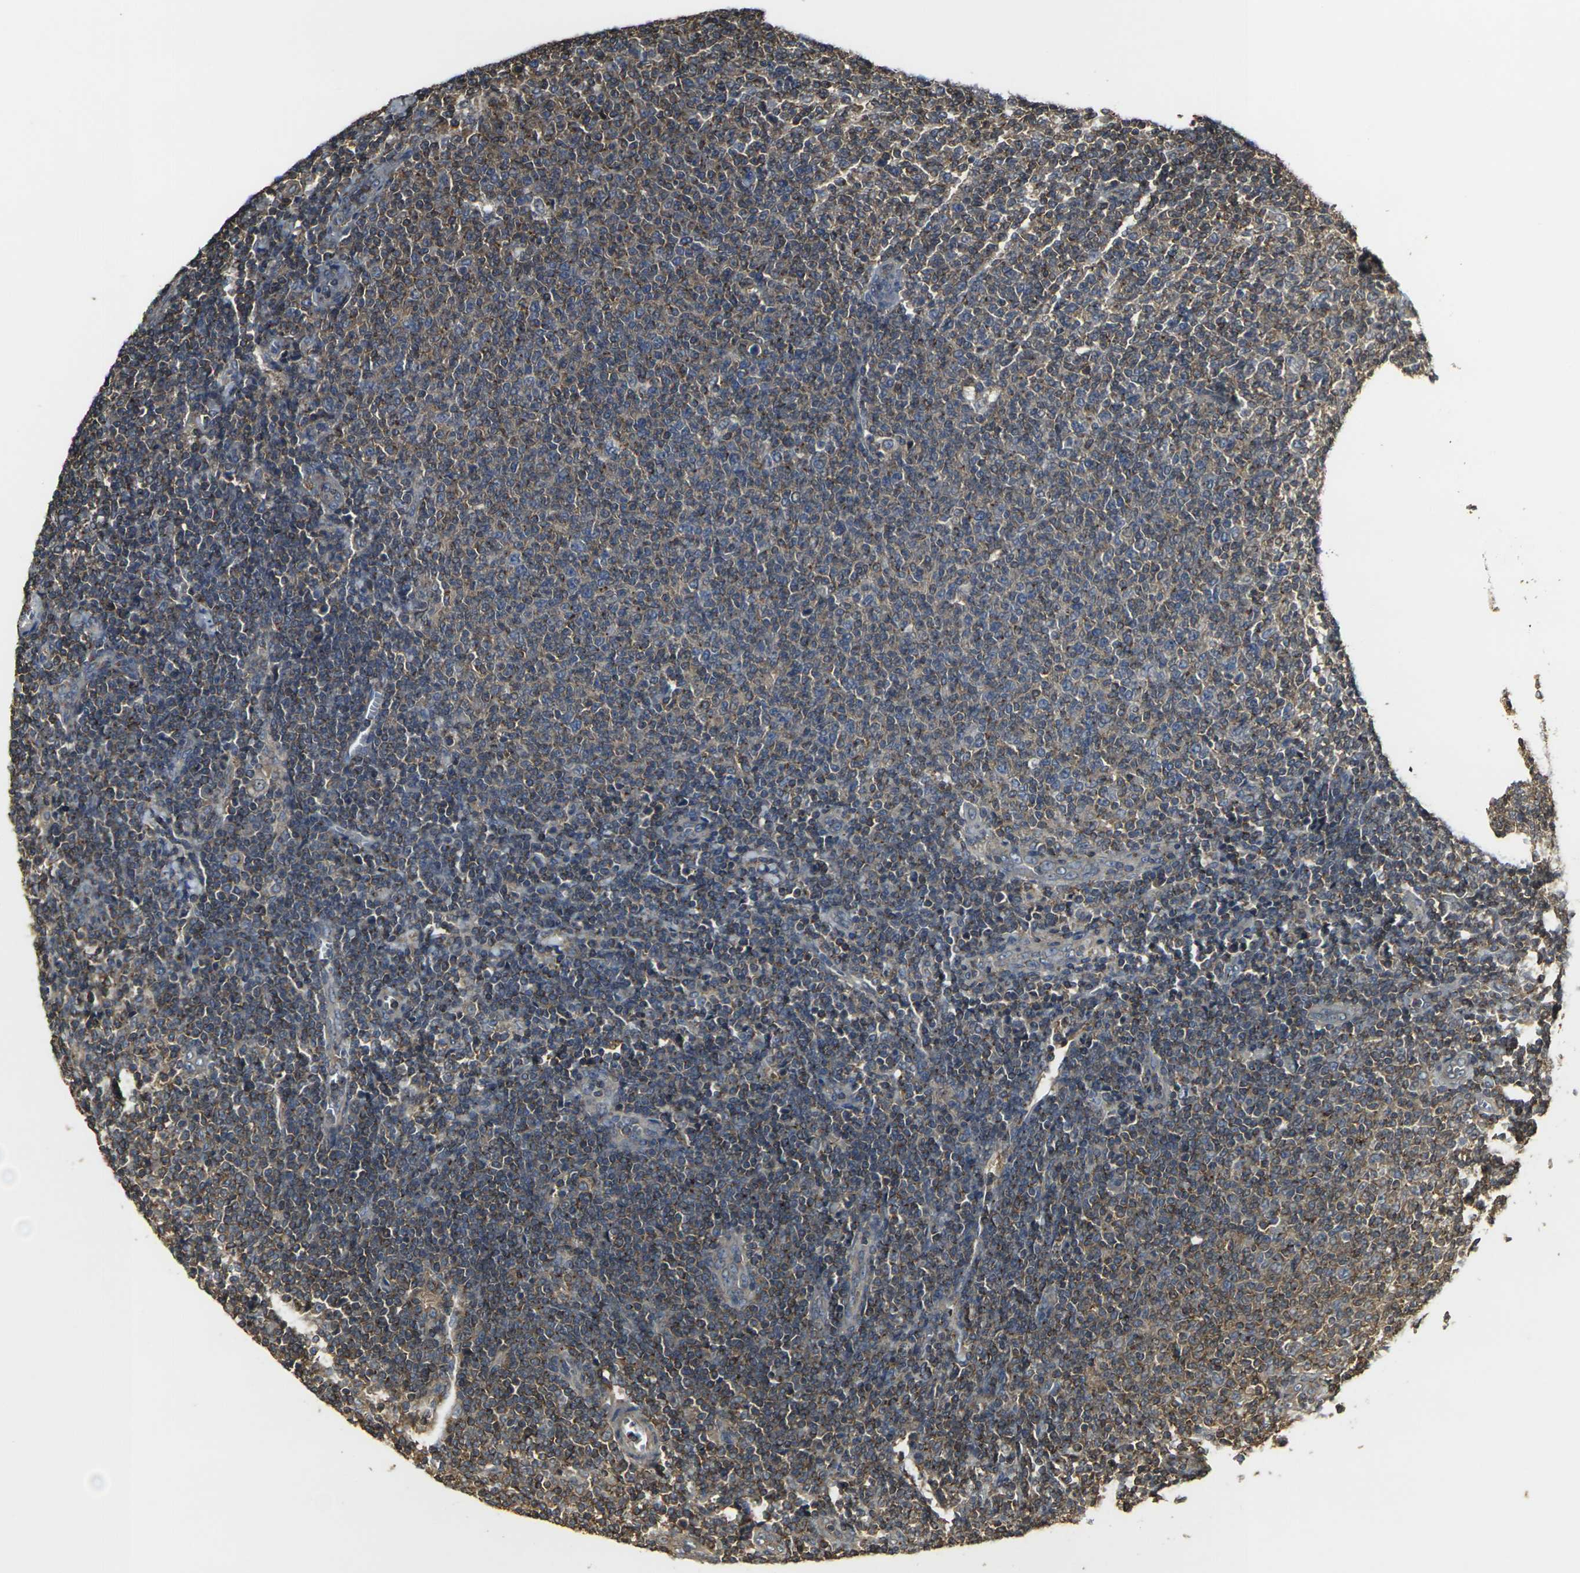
{"staining": {"intensity": "weak", "quantity": ">75%", "location": "cytoplasmic/membranous"}, "tissue": "lymphoma", "cell_type": "Tumor cells", "image_type": "cancer", "snomed": [{"axis": "morphology", "description": "Malignant lymphoma, non-Hodgkin's type, Low grade"}, {"axis": "topography", "description": "Lymph node"}], "caption": "Immunohistochemical staining of lymphoma reveals weak cytoplasmic/membranous protein expression in approximately >75% of tumor cells.", "gene": "PRKACB", "patient": {"sex": "male", "age": 66}}